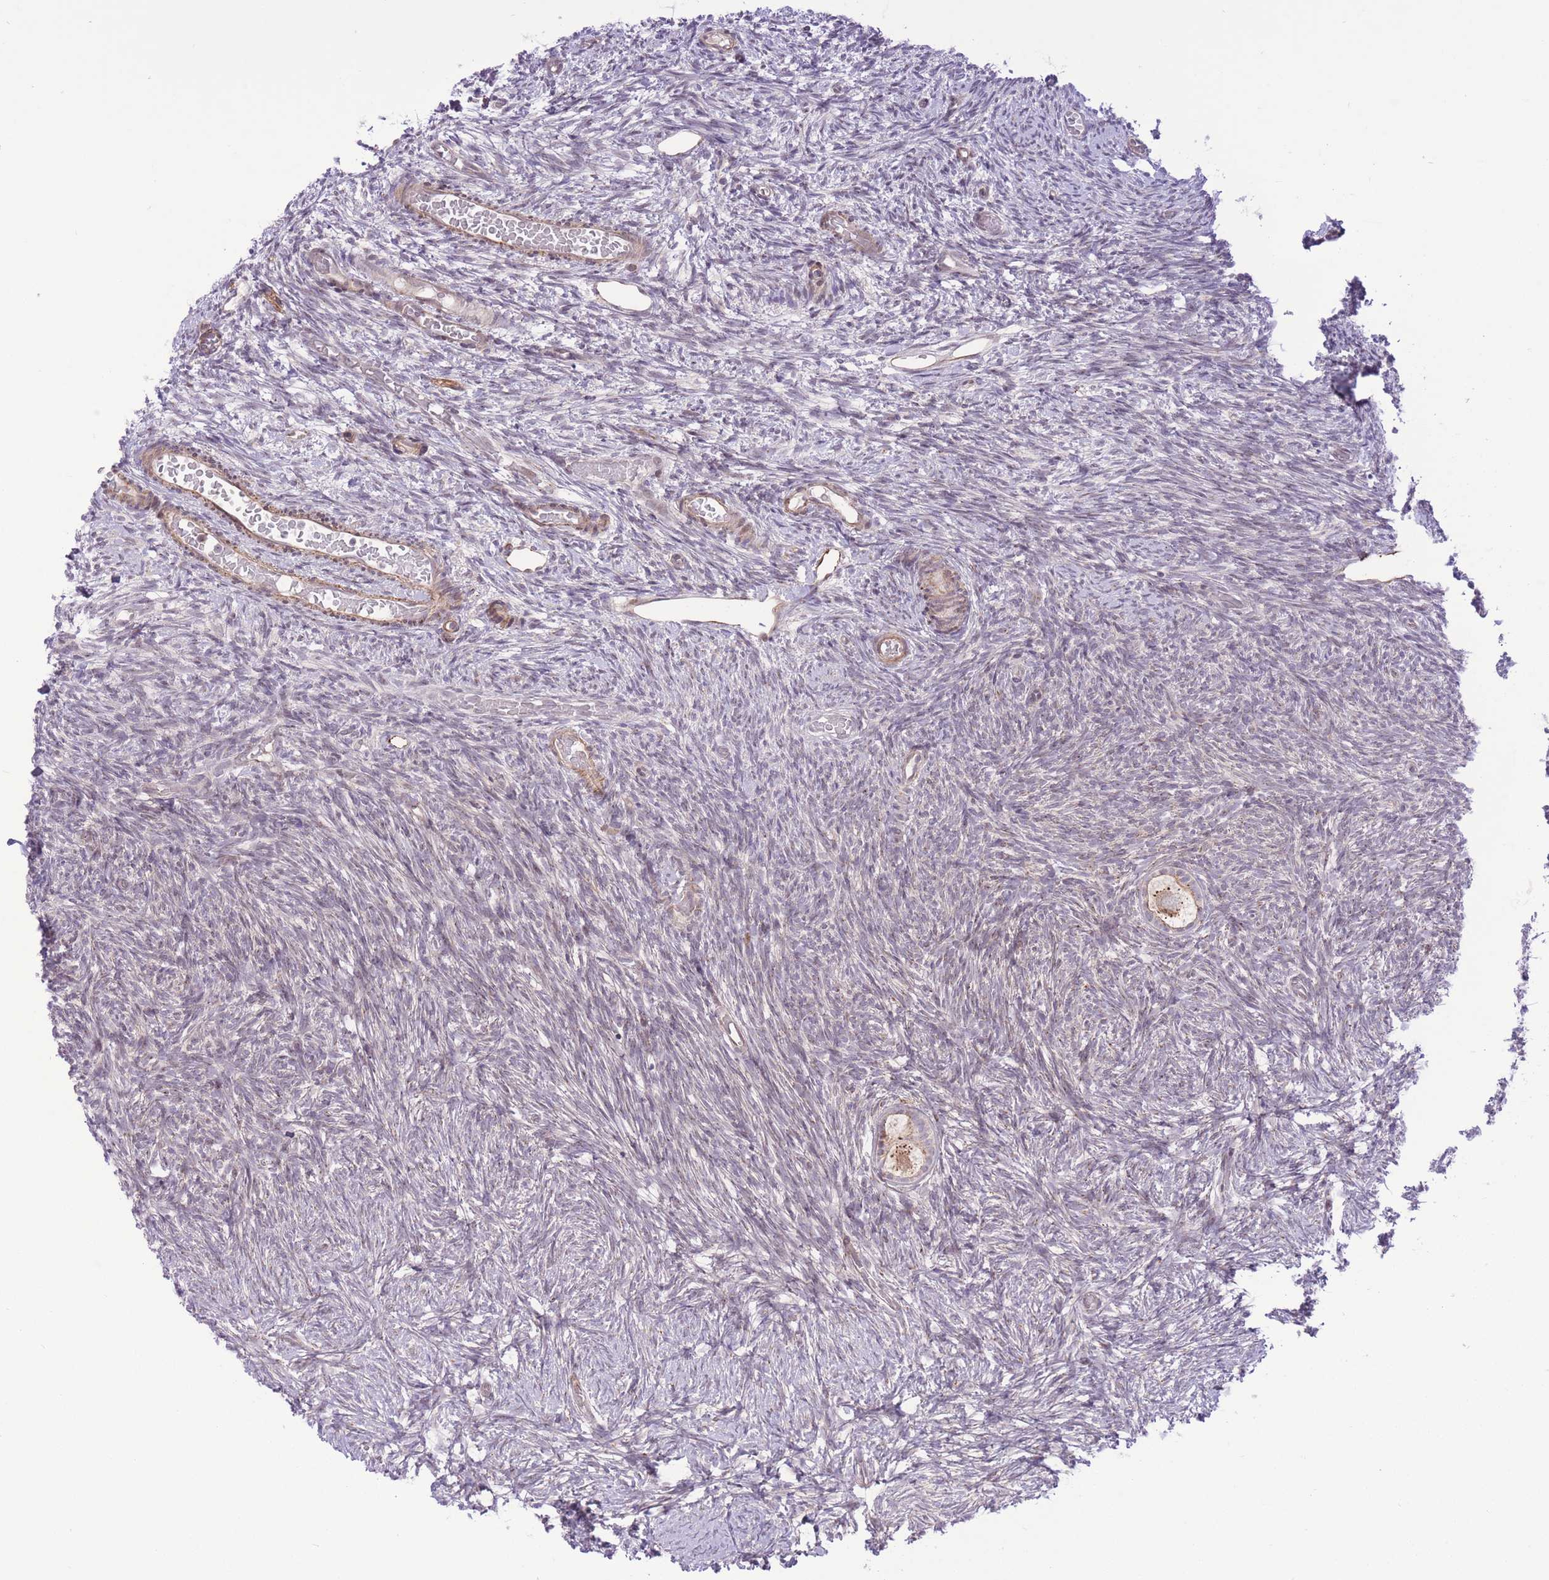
{"staining": {"intensity": "weak", "quantity": ">75%", "location": "cytoplasmic/membranous"}, "tissue": "ovary", "cell_type": "Follicle cells", "image_type": "normal", "snomed": [{"axis": "morphology", "description": "Normal tissue, NOS"}, {"axis": "topography", "description": "Ovary"}], "caption": "A photomicrograph showing weak cytoplasmic/membranous staining in approximately >75% of follicle cells in unremarkable ovary, as visualized by brown immunohistochemical staining.", "gene": "ZBED5", "patient": {"sex": "female", "age": 39}}